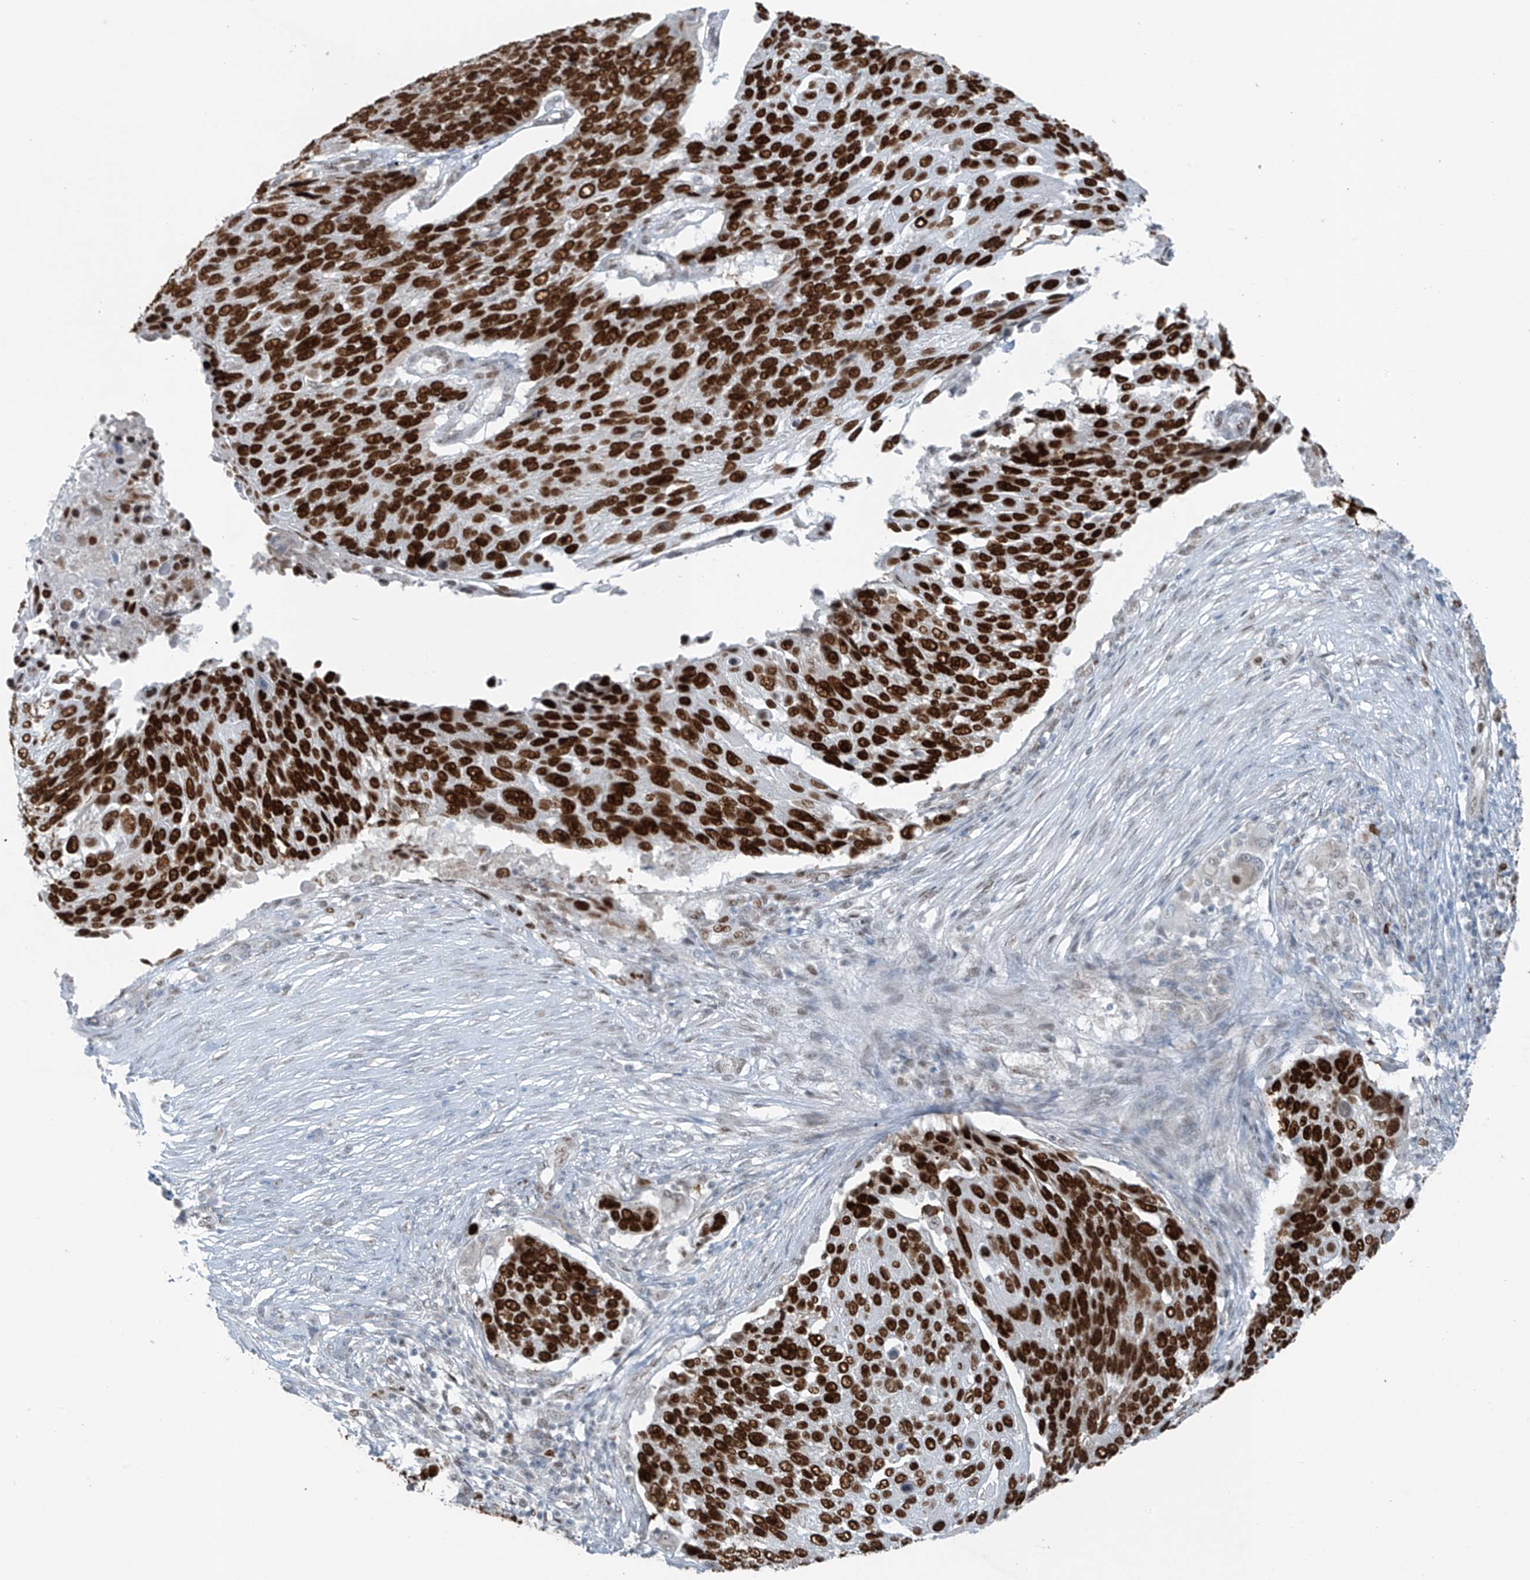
{"staining": {"intensity": "strong", "quantity": ">75%", "location": "nuclear"}, "tissue": "lung cancer", "cell_type": "Tumor cells", "image_type": "cancer", "snomed": [{"axis": "morphology", "description": "Squamous cell carcinoma, NOS"}, {"axis": "topography", "description": "Lung"}], "caption": "Human lung squamous cell carcinoma stained with a brown dye exhibits strong nuclear positive positivity in about >75% of tumor cells.", "gene": "WRNIP1", "patient": {"sex": "male", "age": 66}}